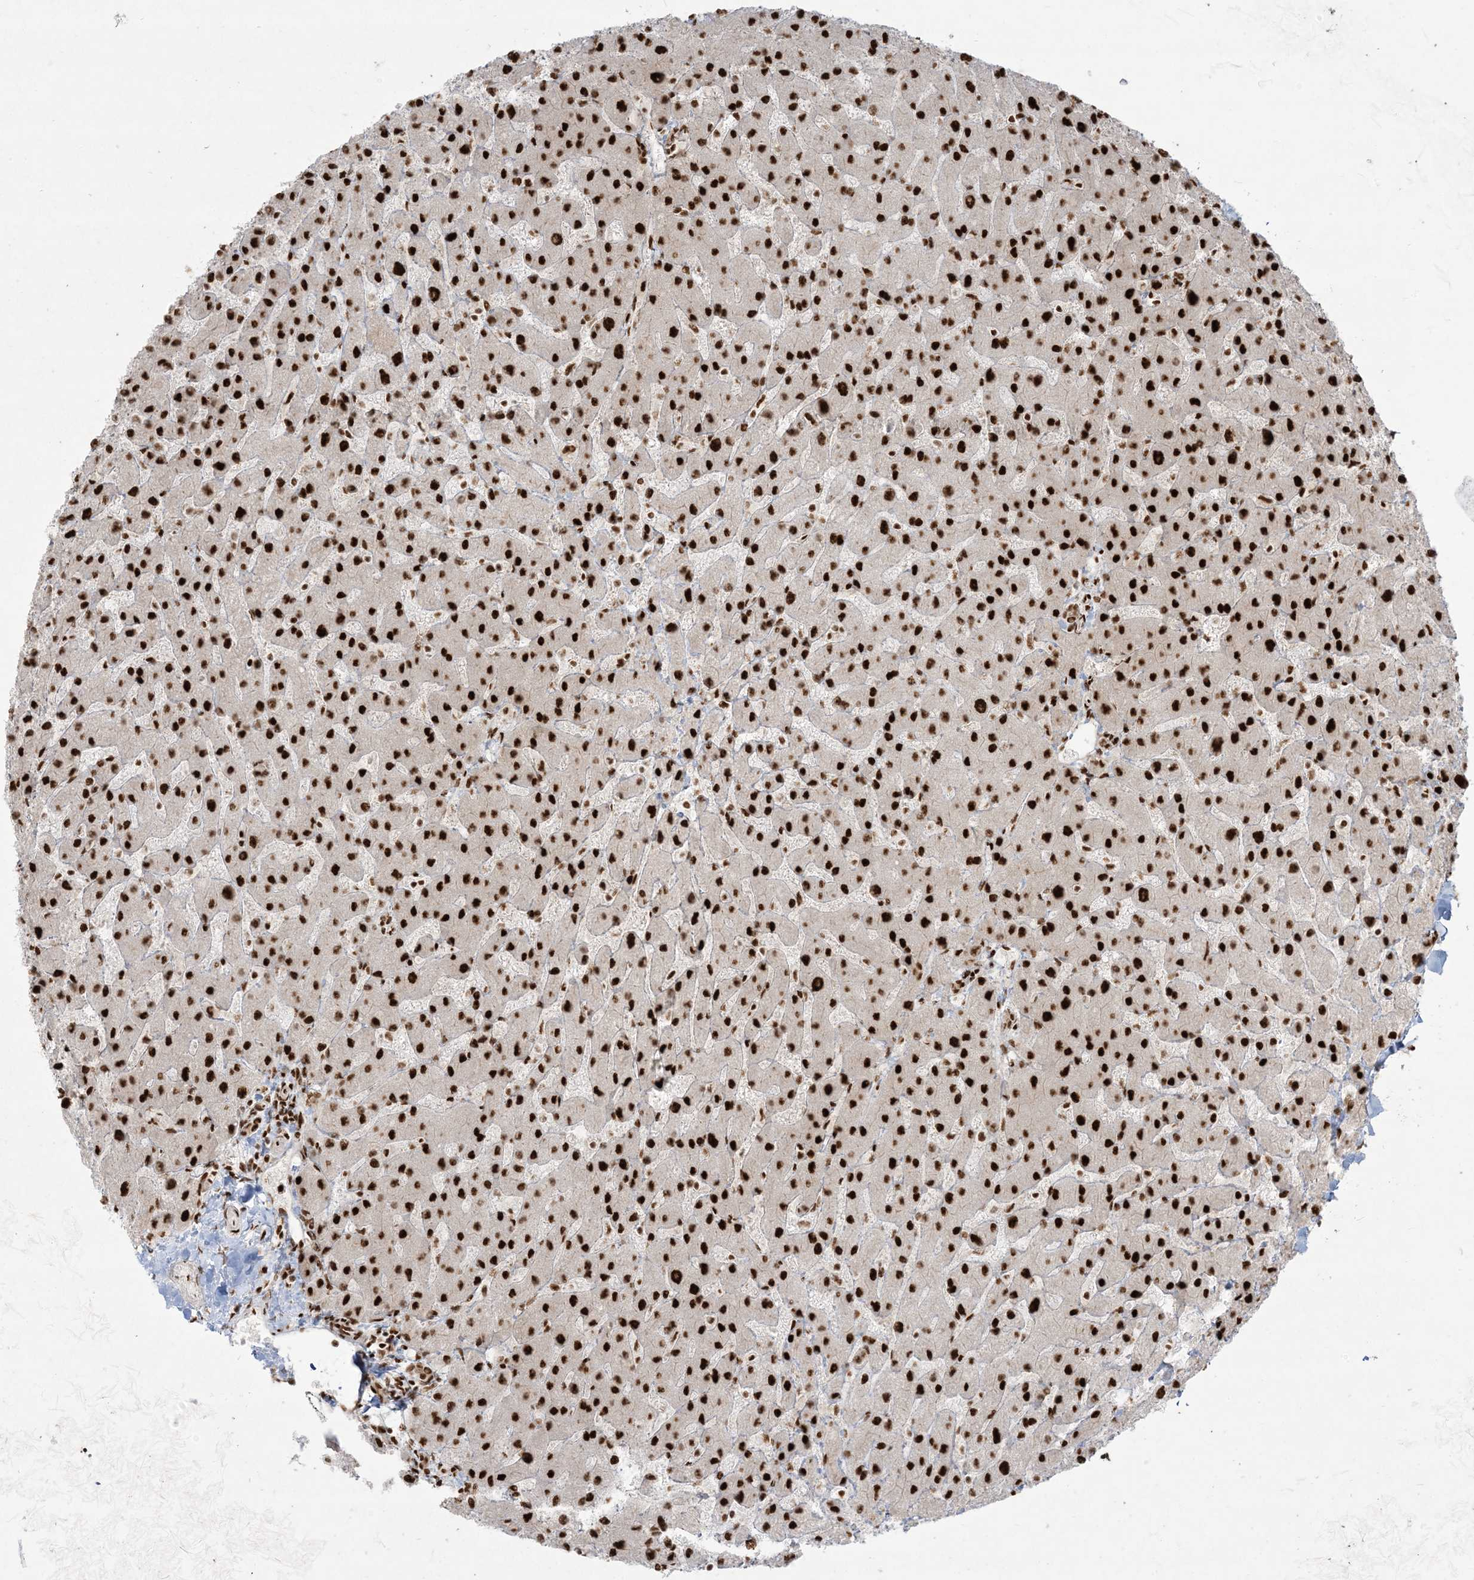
{"staining": {"intensity": "moderate", "quantity": ">75%", "location": "nuclear"}, "tissue": "liver", "cell_type": "Cholangiocytes", "image_type": "normal", "snomed": [{"axis": "morphology", "description": "Normal tissue, NOS"}, {"axis": "topography", "description": "Liver"}], "caption": "Immunohistochemistry photomicrograph of benign liver stained for a protein (brown), which reveals medium levels of moderate nuclear positivity in about >75% of cholangiocytes.", "gene": "RBM10", "patient": {"sex": "male", "age": 55}}